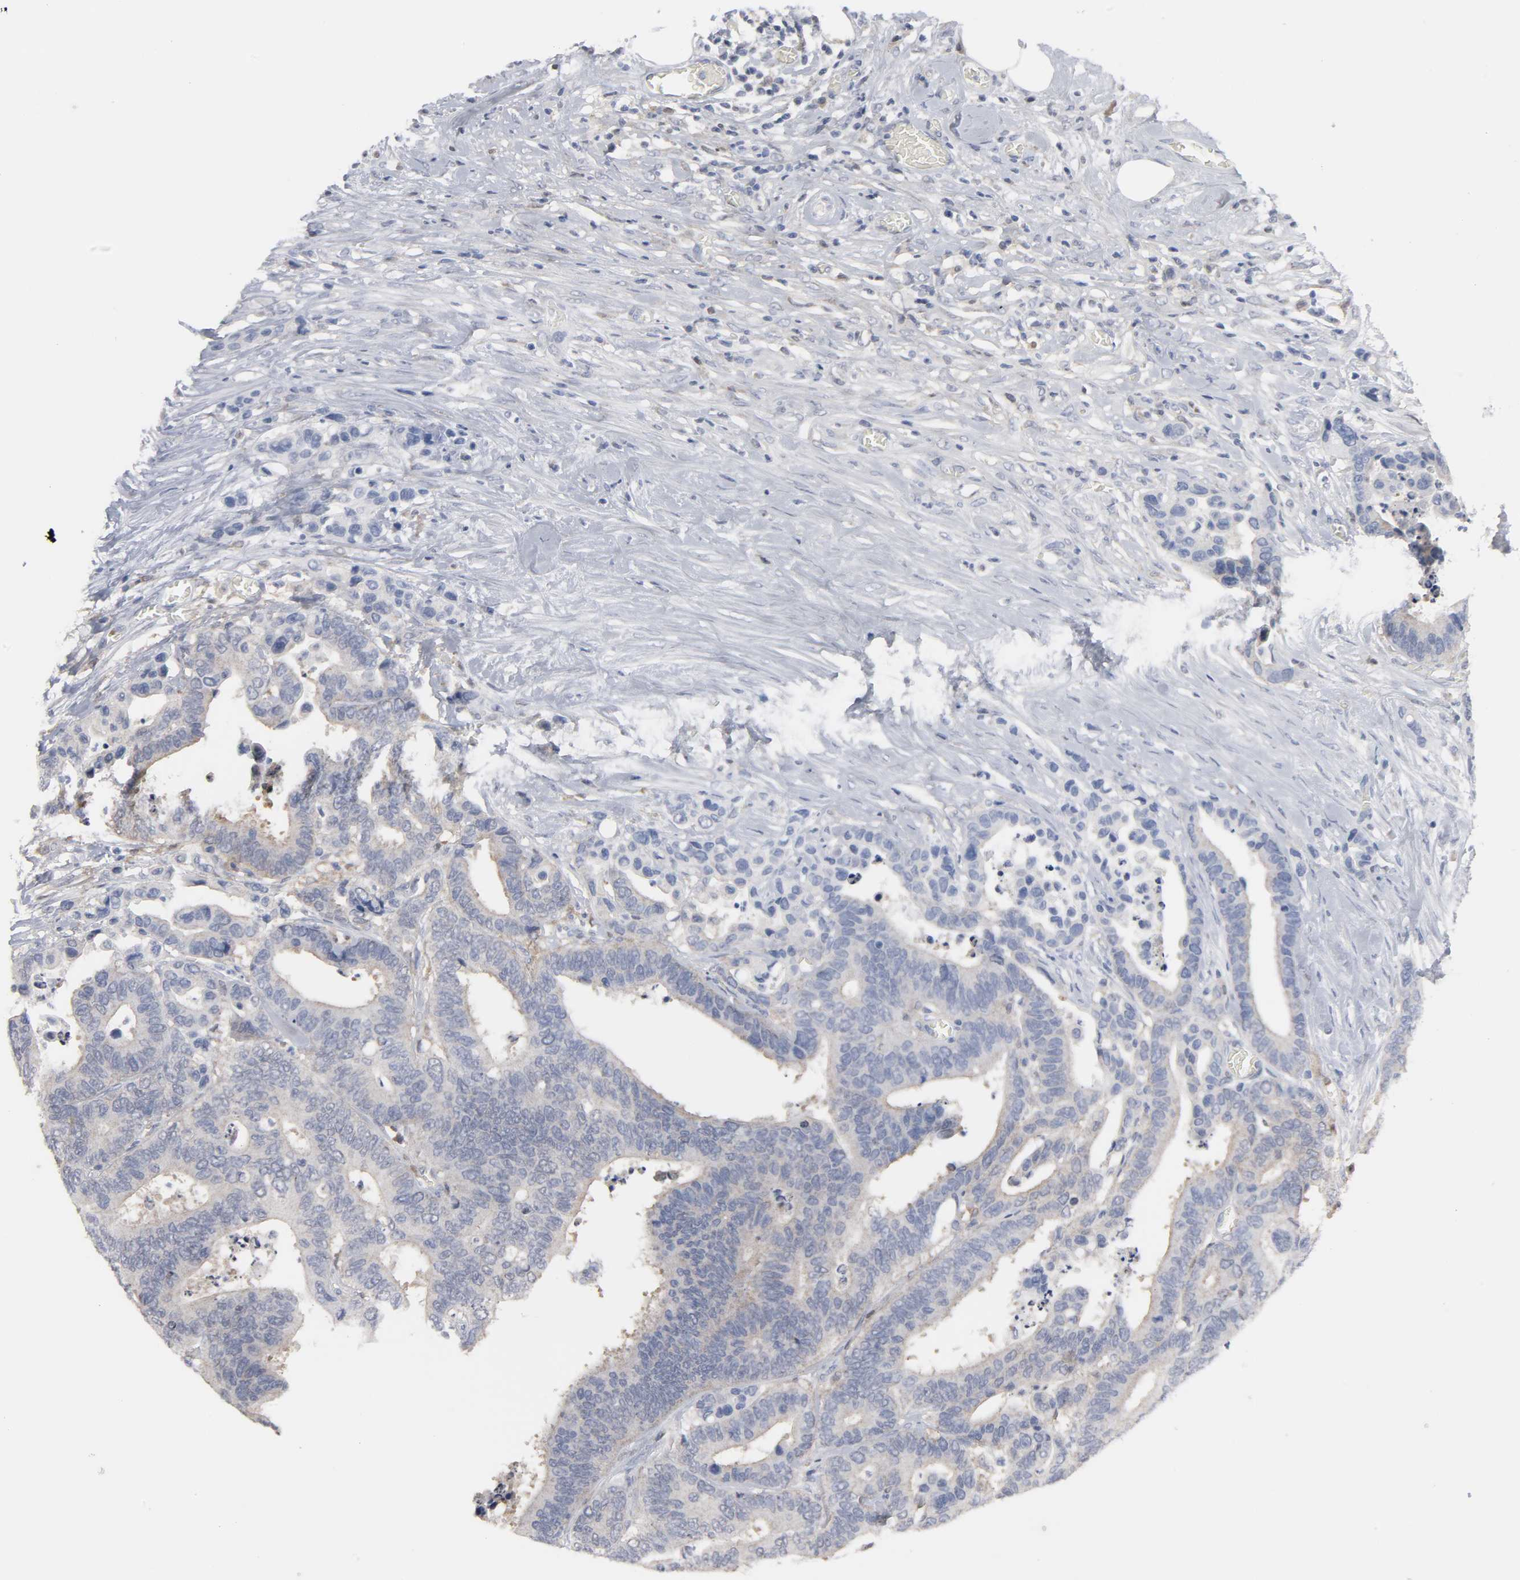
{"staining": {"intensity": "weak", "quantity": ">75%", "location": "cytoplasmic/membranous"}, "tissue": "colorectal cancer", "cell_type": "Tumor cells", "image_type": "cancer", "snomed": [{"axis": "morphology", "description": "Adenocarcinoma, NOS"}, {"axis": "topography", "description": "Colon"}], "caption": "Immunohistochemistry (IHC) of colorectal cancer exhibits low levels of weak cytoplasmic/membranous expression in approximately >75% of tumor cells. (IHC, brightfield microscopy, high magnification).", "gene": "PRDX1", "patient": {"sex": "male", "age": 82}}